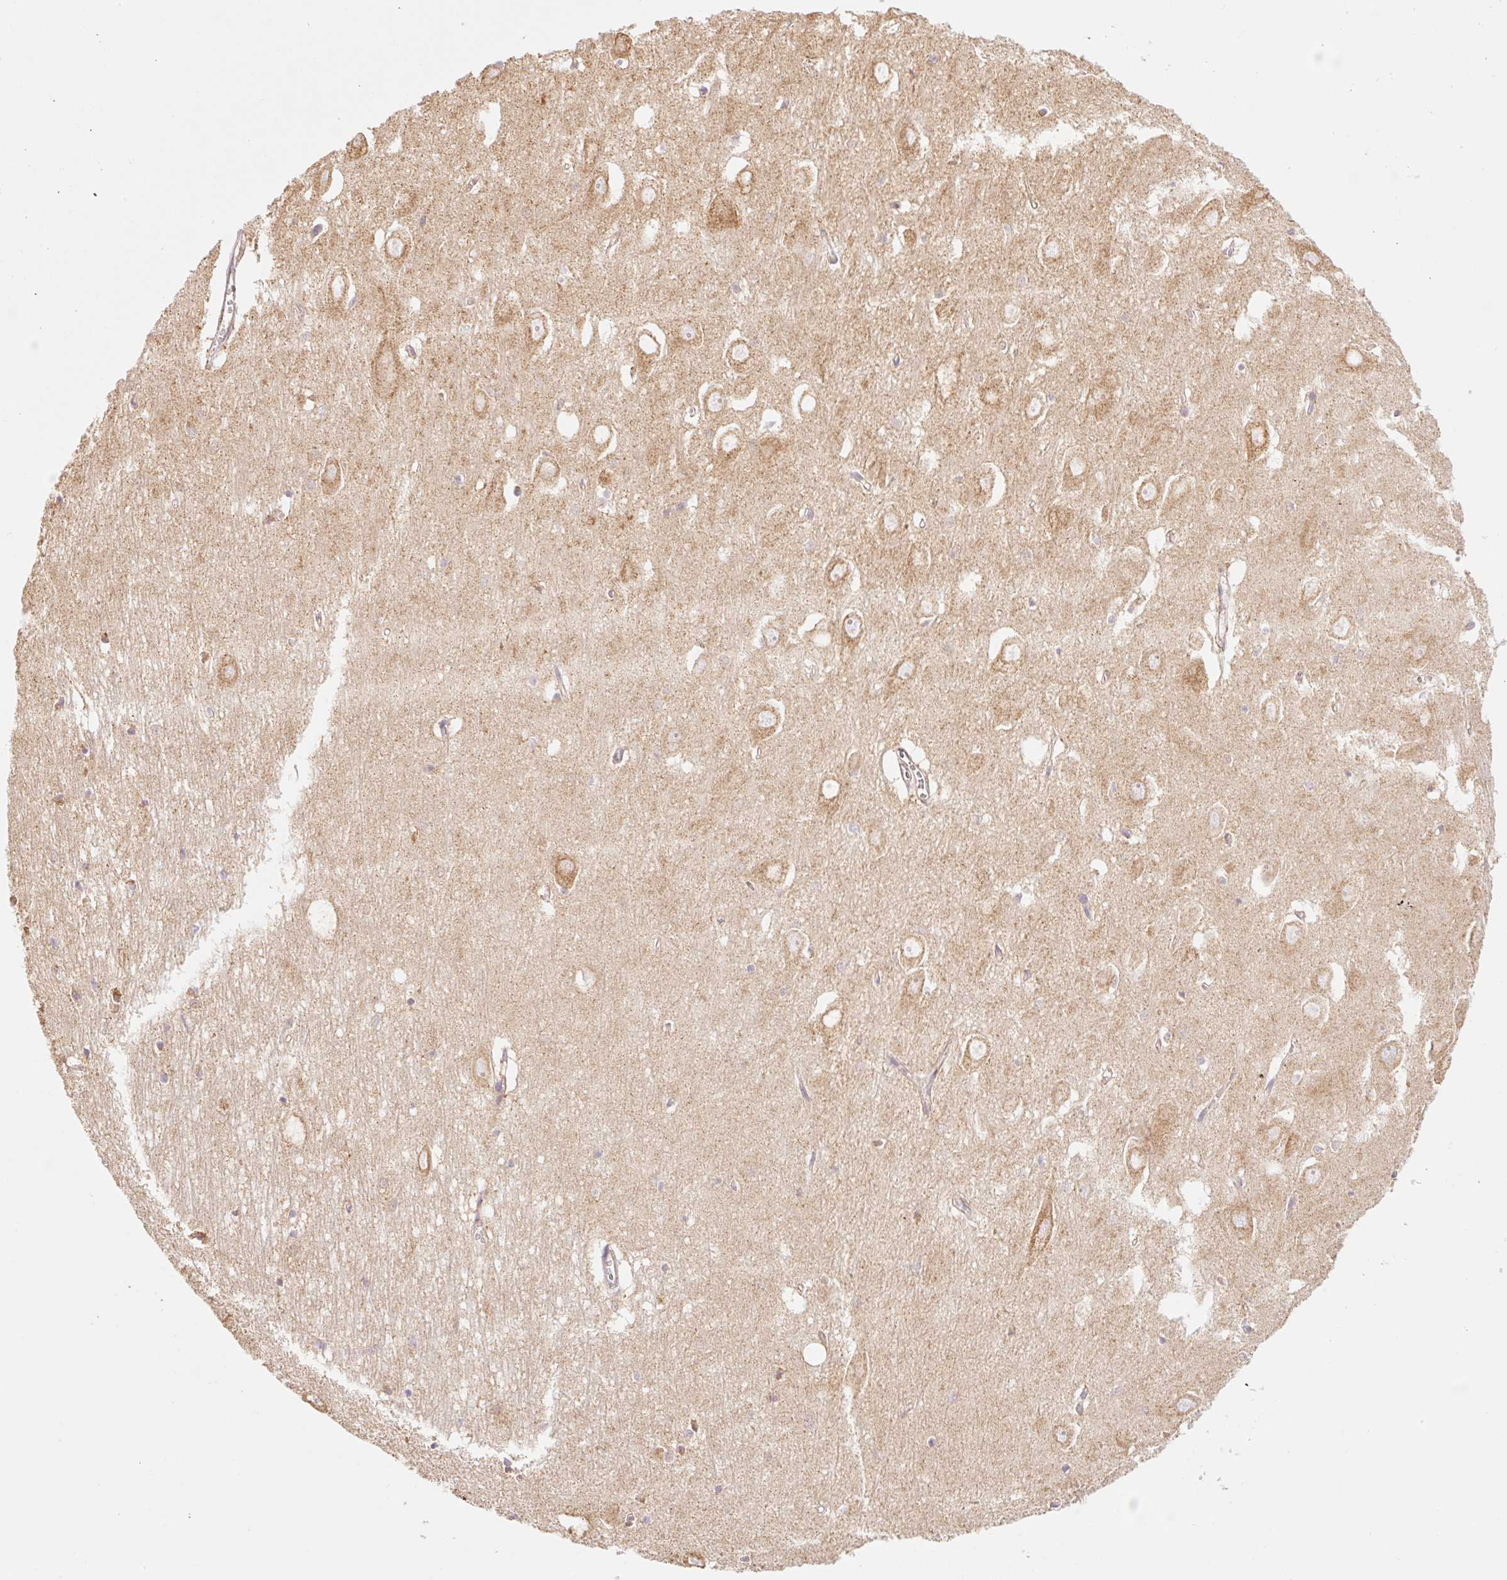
{"staining": {"intensity": "moderate", "quantity": "25%-75%", "location": "cytoplasmic/membranous"}, "tissue": "hippocampus", "cell_type": "Glial cells", "image_type": "normal", "snomed": [{"axis": "morphology", "description": "Normal tissue, NOS"}, {"axis": "topography", "description": "Hippocampus"}], "caption": "Human hippocampus stained with a brown dye reveals moderate cytoplasmic/membranous positive positivity in approximately 25%-75% of glial cells.", "gene": "GOSR2", "patient": {"sex": "female", "age": 64}}